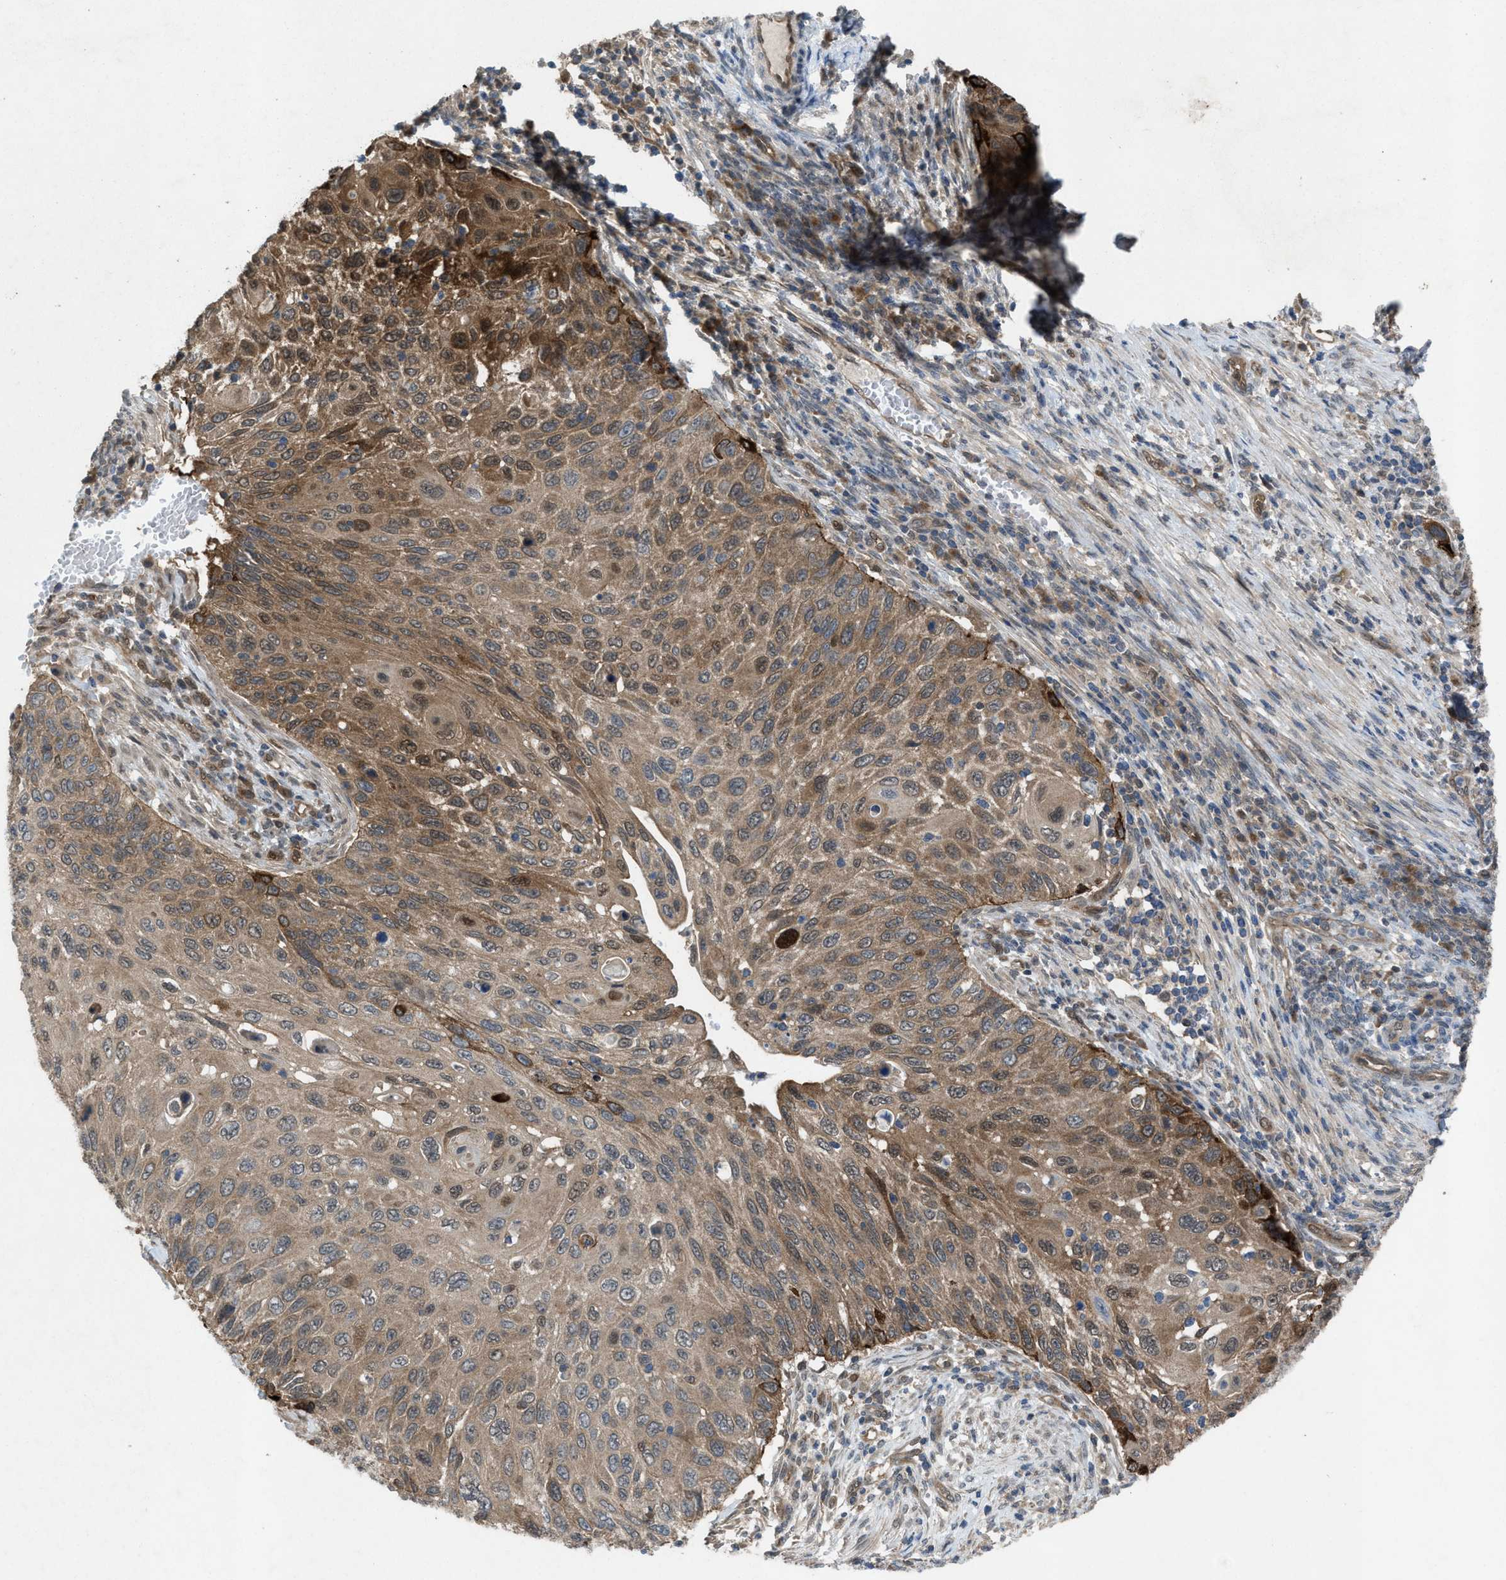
{"staining": {"intensity": "moderate", "quantity": ">75%", "location": "cytoplasmic/membranous"}, "tissue": "cervical cancer", "cell_type": "Tumor cells", "image_type": "cancer", "snomed": [{"axis": "morphology", "description": "Squamous cell carcinoma, NOS"}, {"axis": "topography", "description": "Cervix"}], "caption": "Brown immunohistochemical staining in squamous cell carcinoma (cervical) demonstrates moderate cytoplasmic/membranous positivity in about >75% of tumor cells.", "gene": "PLAA", "patient": {"sex": "female", "age": 70}}